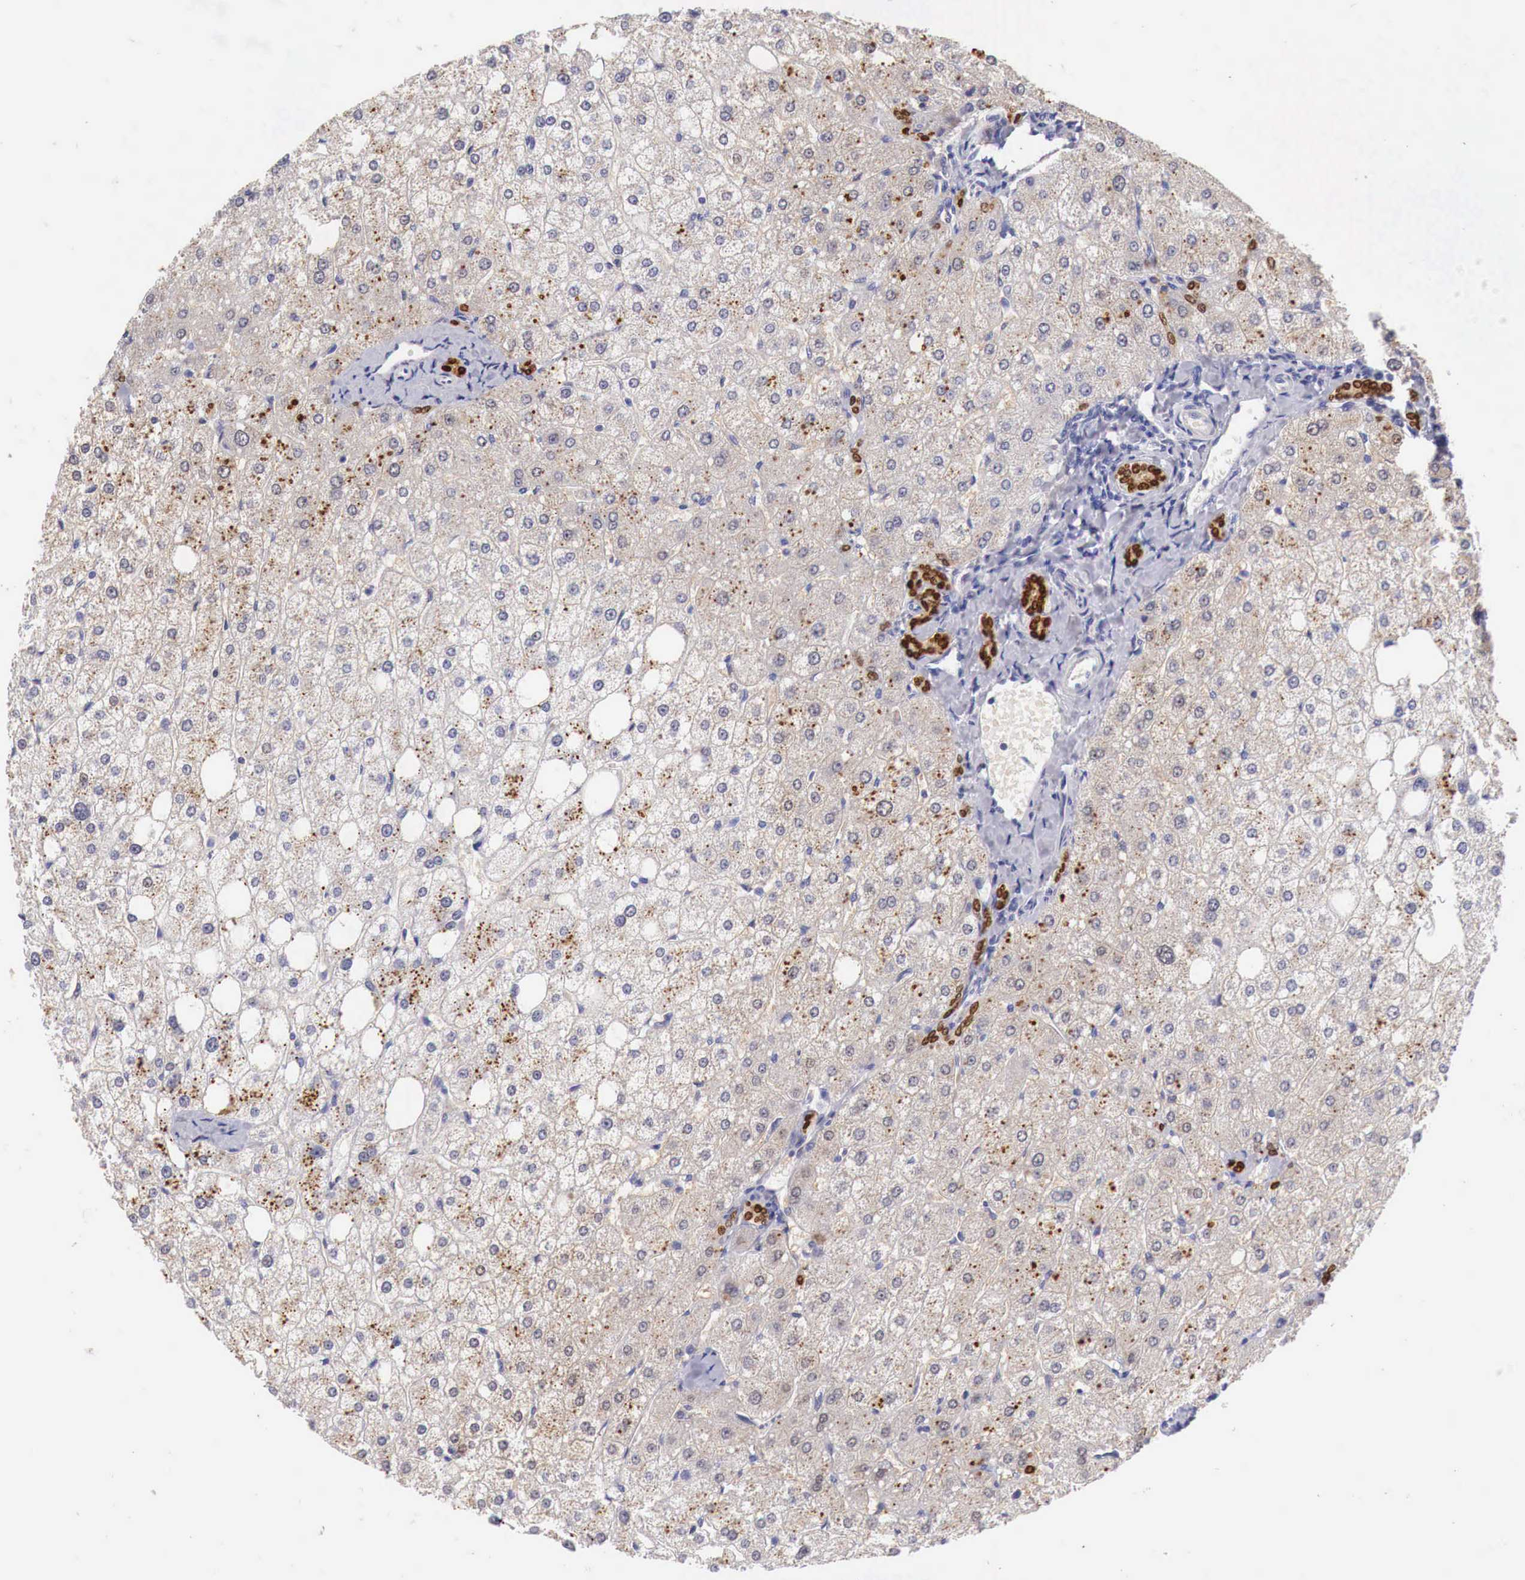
{"staining": {"intensity": "strong", "quantity": "<25%", "location": "cytoplasmic/membranous,nuclear"}, "tissue": "liver", "cell_type": "Cholangiocytes", "image_type": "normal", "snomed": [{"axis": "morphology", "description": "Normal tissue, NOS"}, {"axis": "topography", "description": "Liver"}], "caption": "Liver was stained to show a protein in brown. There is medium levels of strong cytoplasmic/membranous,nuclear positivity in approximately <25% of cholangiocytes. The staining was performed using DAB, with brown indicating positive protein expression. Nuclei are stained blue with hematoxylin.", "gene": "ITIH6", "patient": {"sex": "male", "age": 35}}